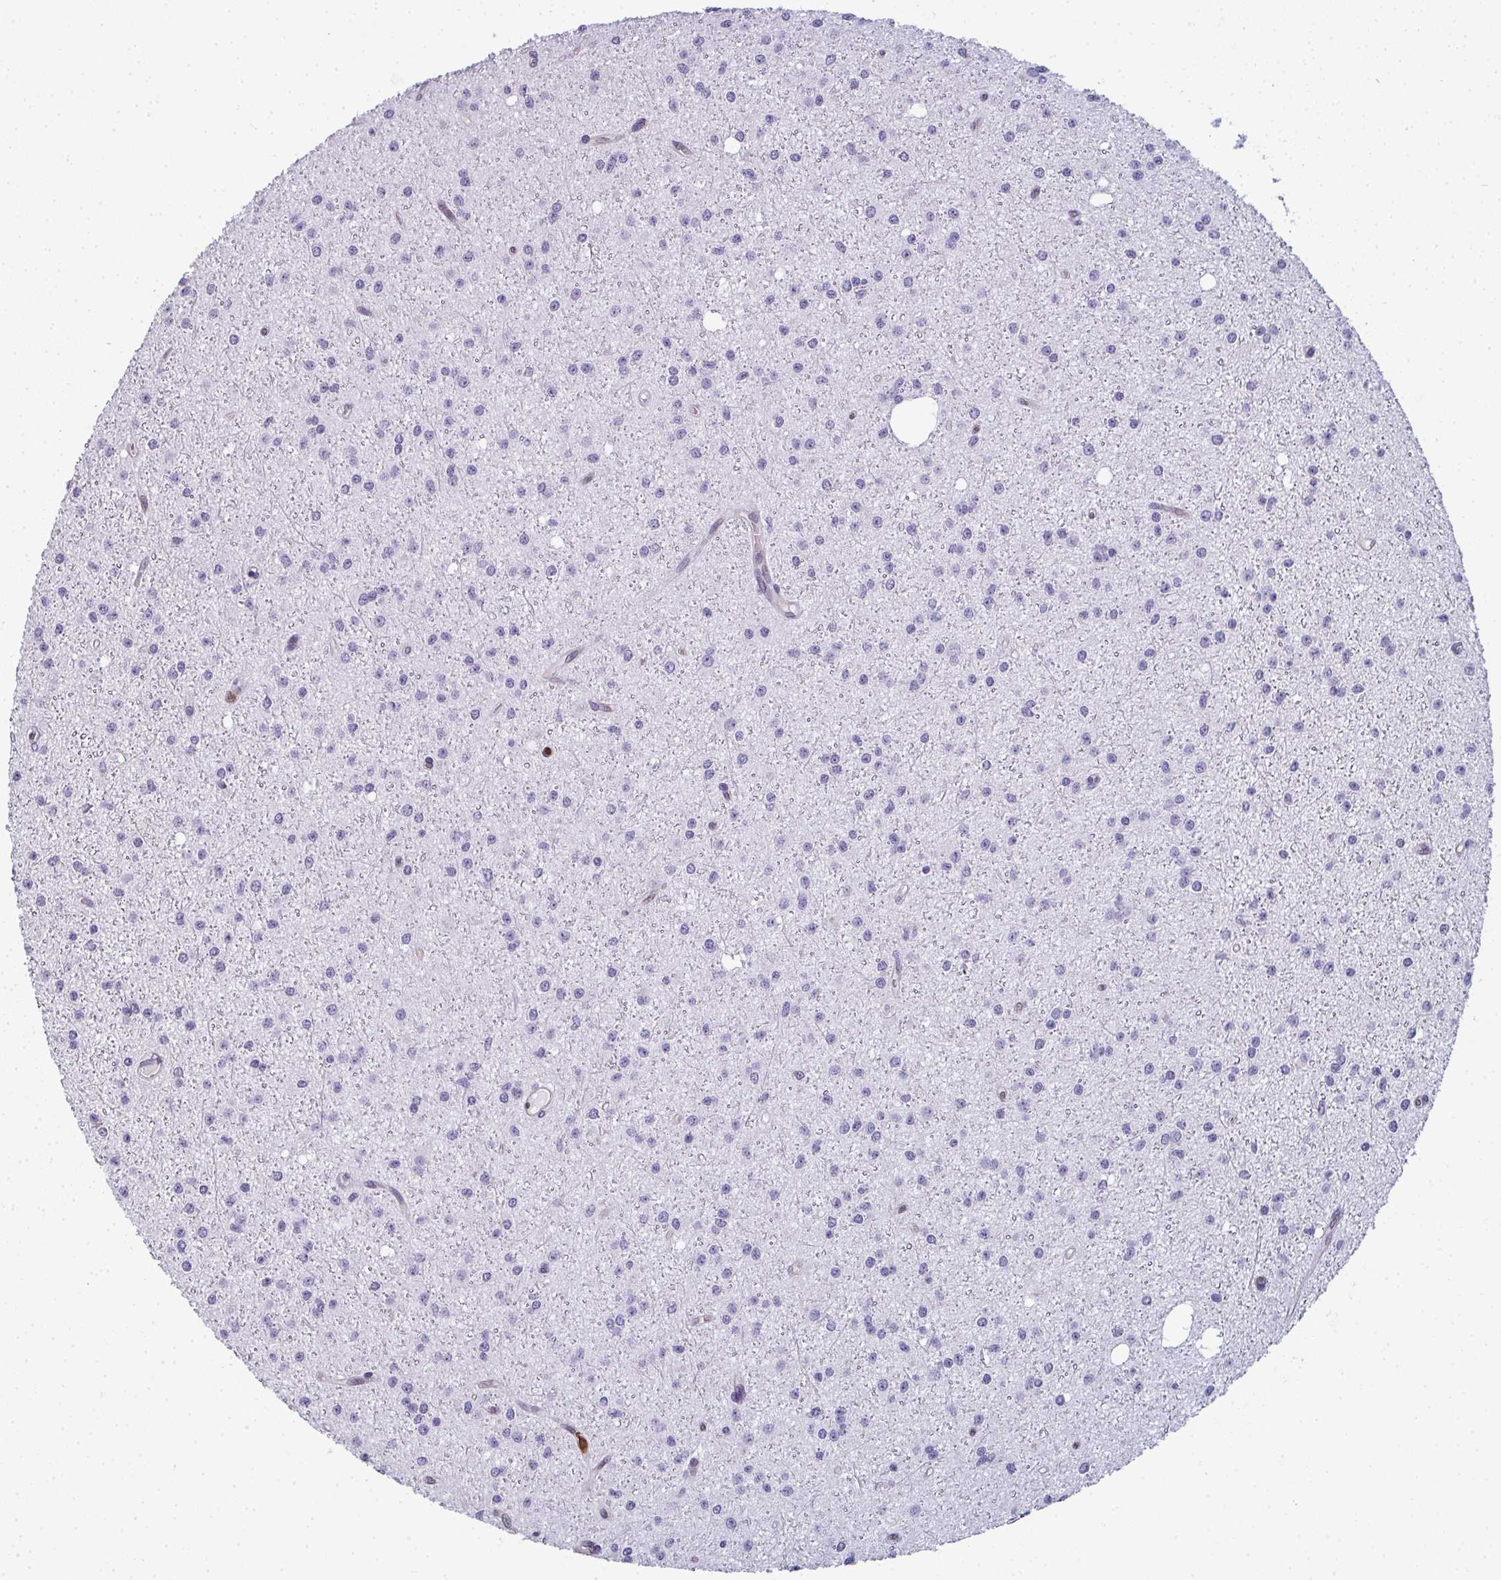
{"staining": {"intensity": "negative", "quantity": "none", "location": "none"}, "tissue": "glioma", "cell_type": "Tumor cells", "image_type": "cancer", "snomed": [{"axis": "morphology", "description": "Glioma, malignant, Low grade"}, {"axis": "topography", "description": "Brain"}], "caption": "The micrograph reveals no significant positivity in tumor cells of glioma.", "gene": "CDA", "patient": {"sex": "male", "age": 27}}